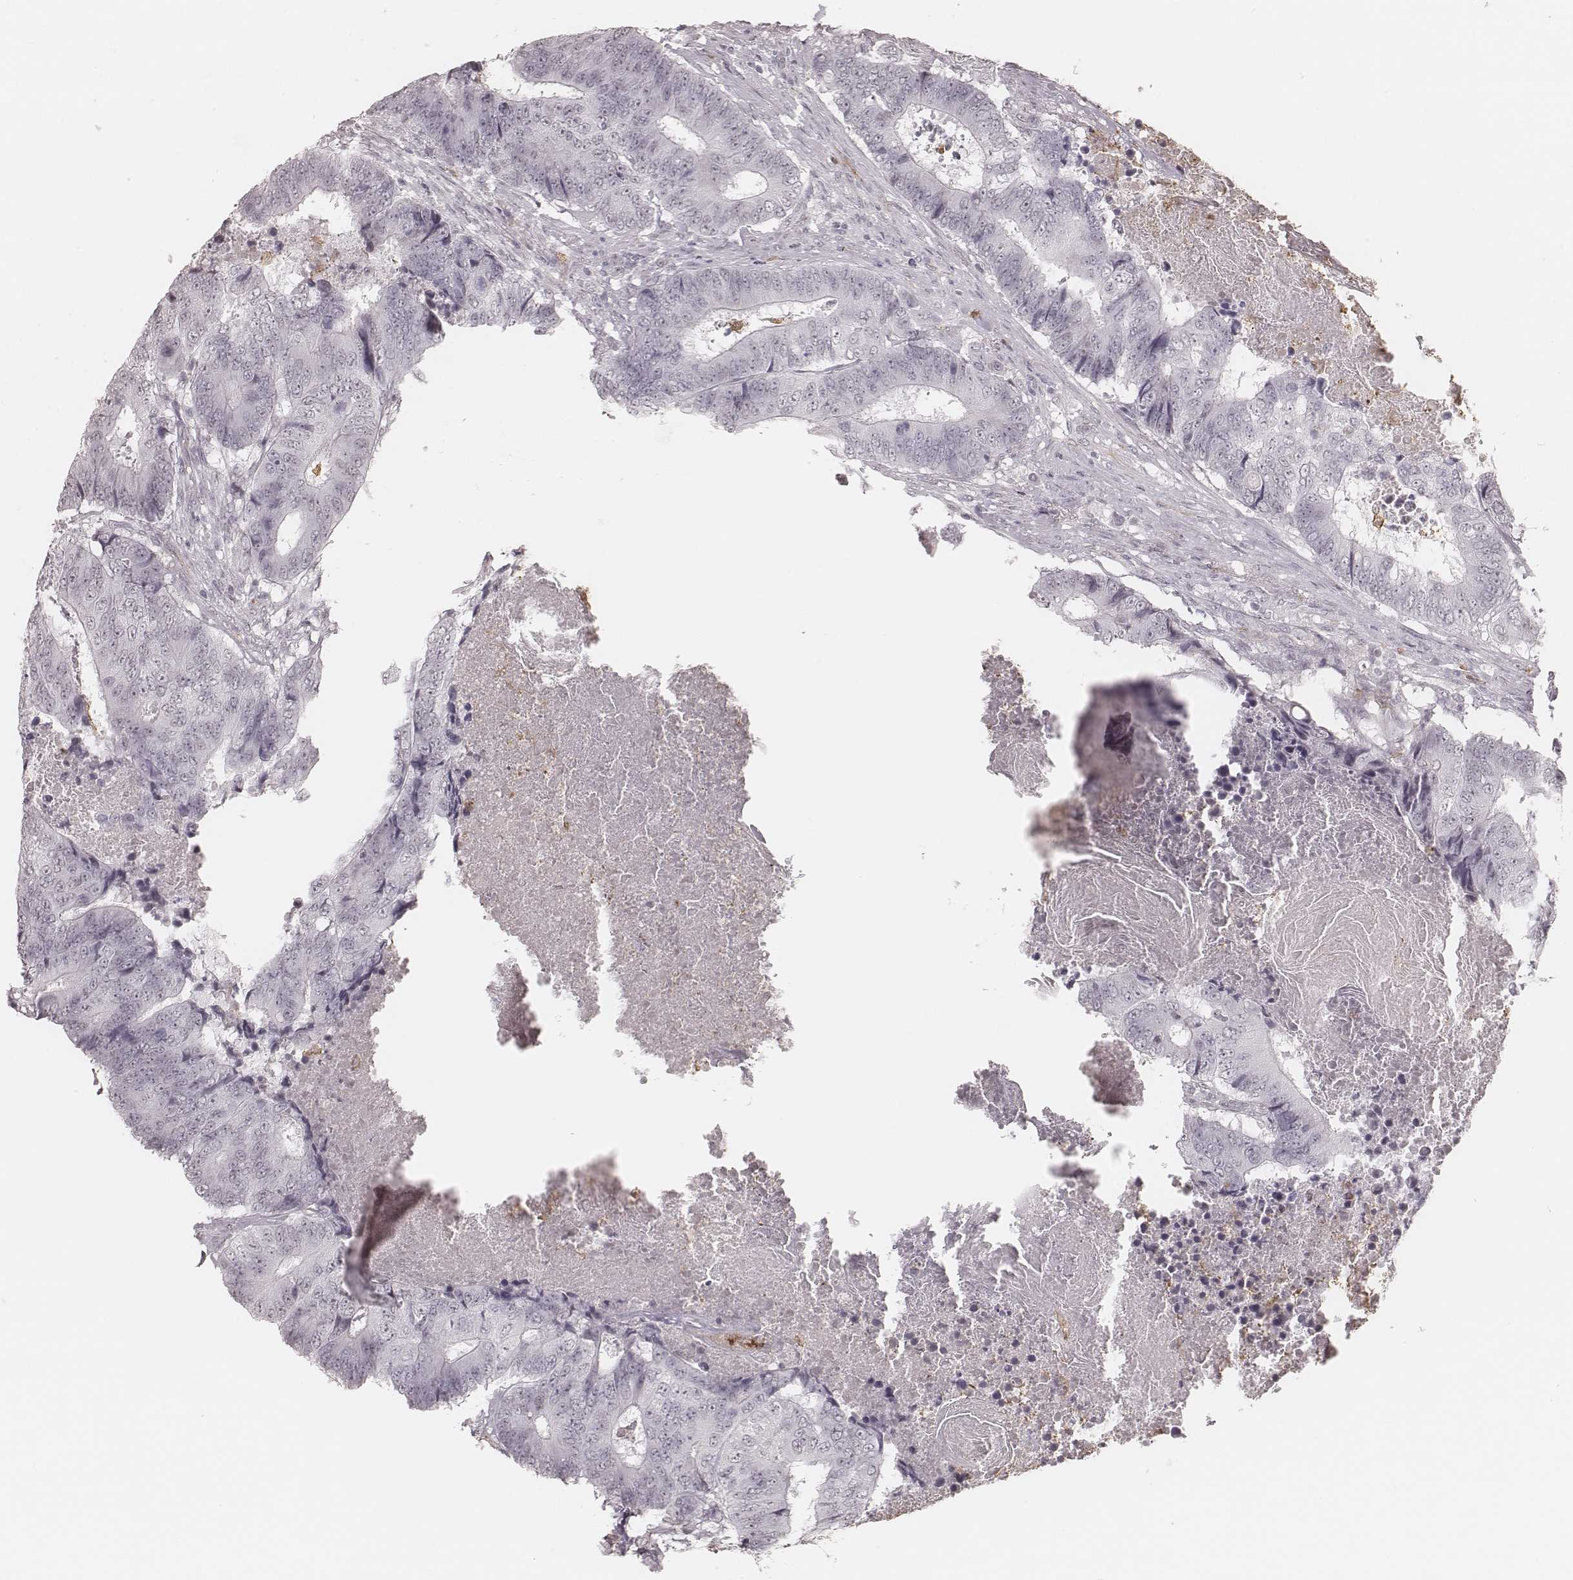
{"staining": {"intensity": "negative", "quantity": "none", "location": "none"}, "tissue": "colorectal cancer", "cell_type": "Tumor cells", "image_type": "cancer", "snomed": [{"axis": "morphology", "description": "Adenocarcinoma, NOS"}, {"axis": "topography", "description": "Colon"}], "caption": "Tumor cells are negative for brown protein staining in colorectal adenocarcinoma. (DAB (3,3'-diaminobenzidine) IHC visualized using brightfield microscopy, high magnification).", "gene": "KITLG", "patient": {"sex": "female", "age": 48}}